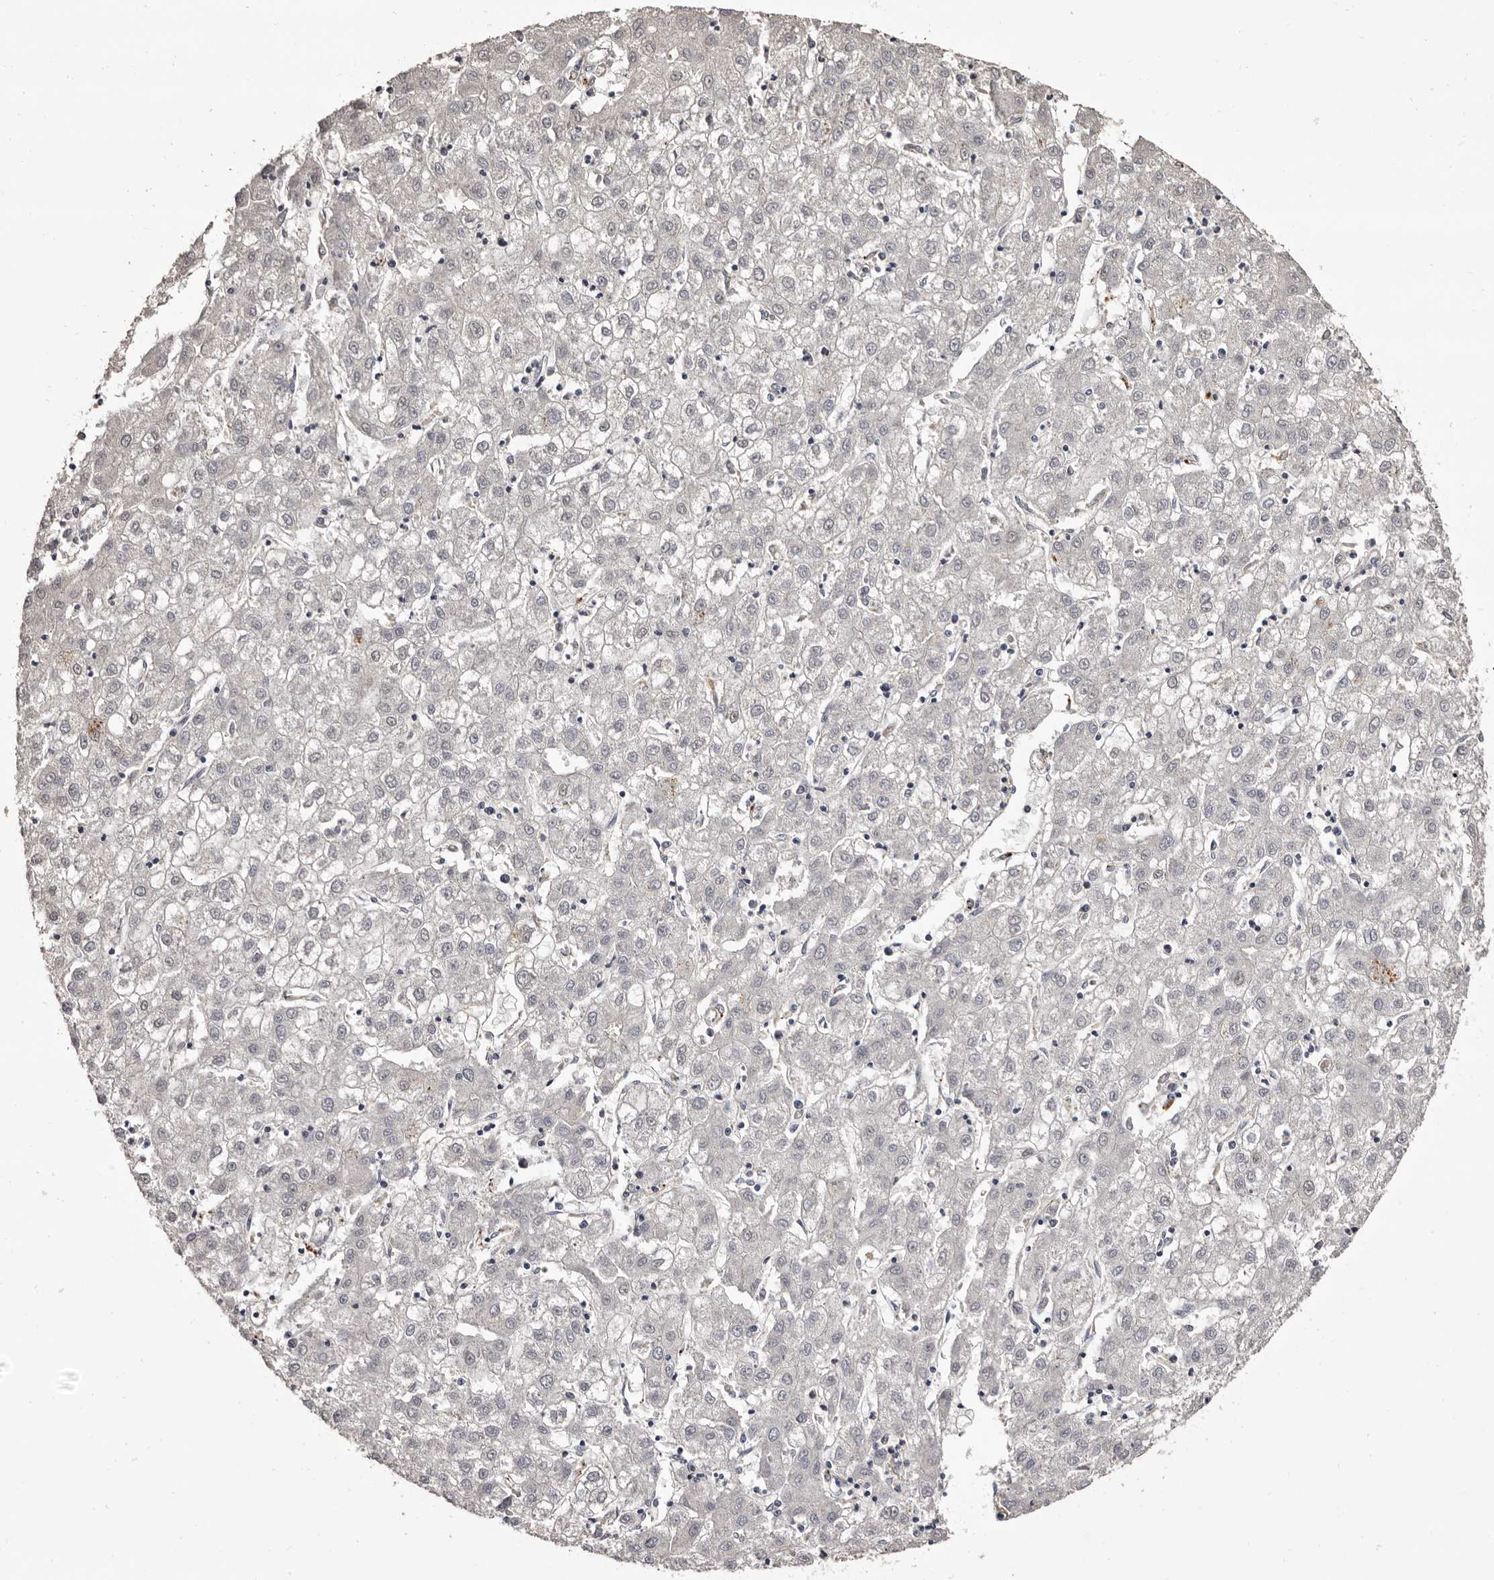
{"staining": {"intensity": "negative", "quantity": "none", "location": "none"}, "tissue": "liver cancer", "cell_type": "Tumor cells", "image_type": "cancer", "snomed": [{"axis": "morphology", "description": "Carcinoma, Hepatocellular, NOS"}, {"axis": "topography", "description": "Liver"}], "caption": "Immunohistochemistry photomicrograph of human liver hepatocellular carcinoma stained for a protein (brown), which displays no expression in tumor cells.", "gene": "SLC10A4", "patient": {"sex": "male", "age": 72}}